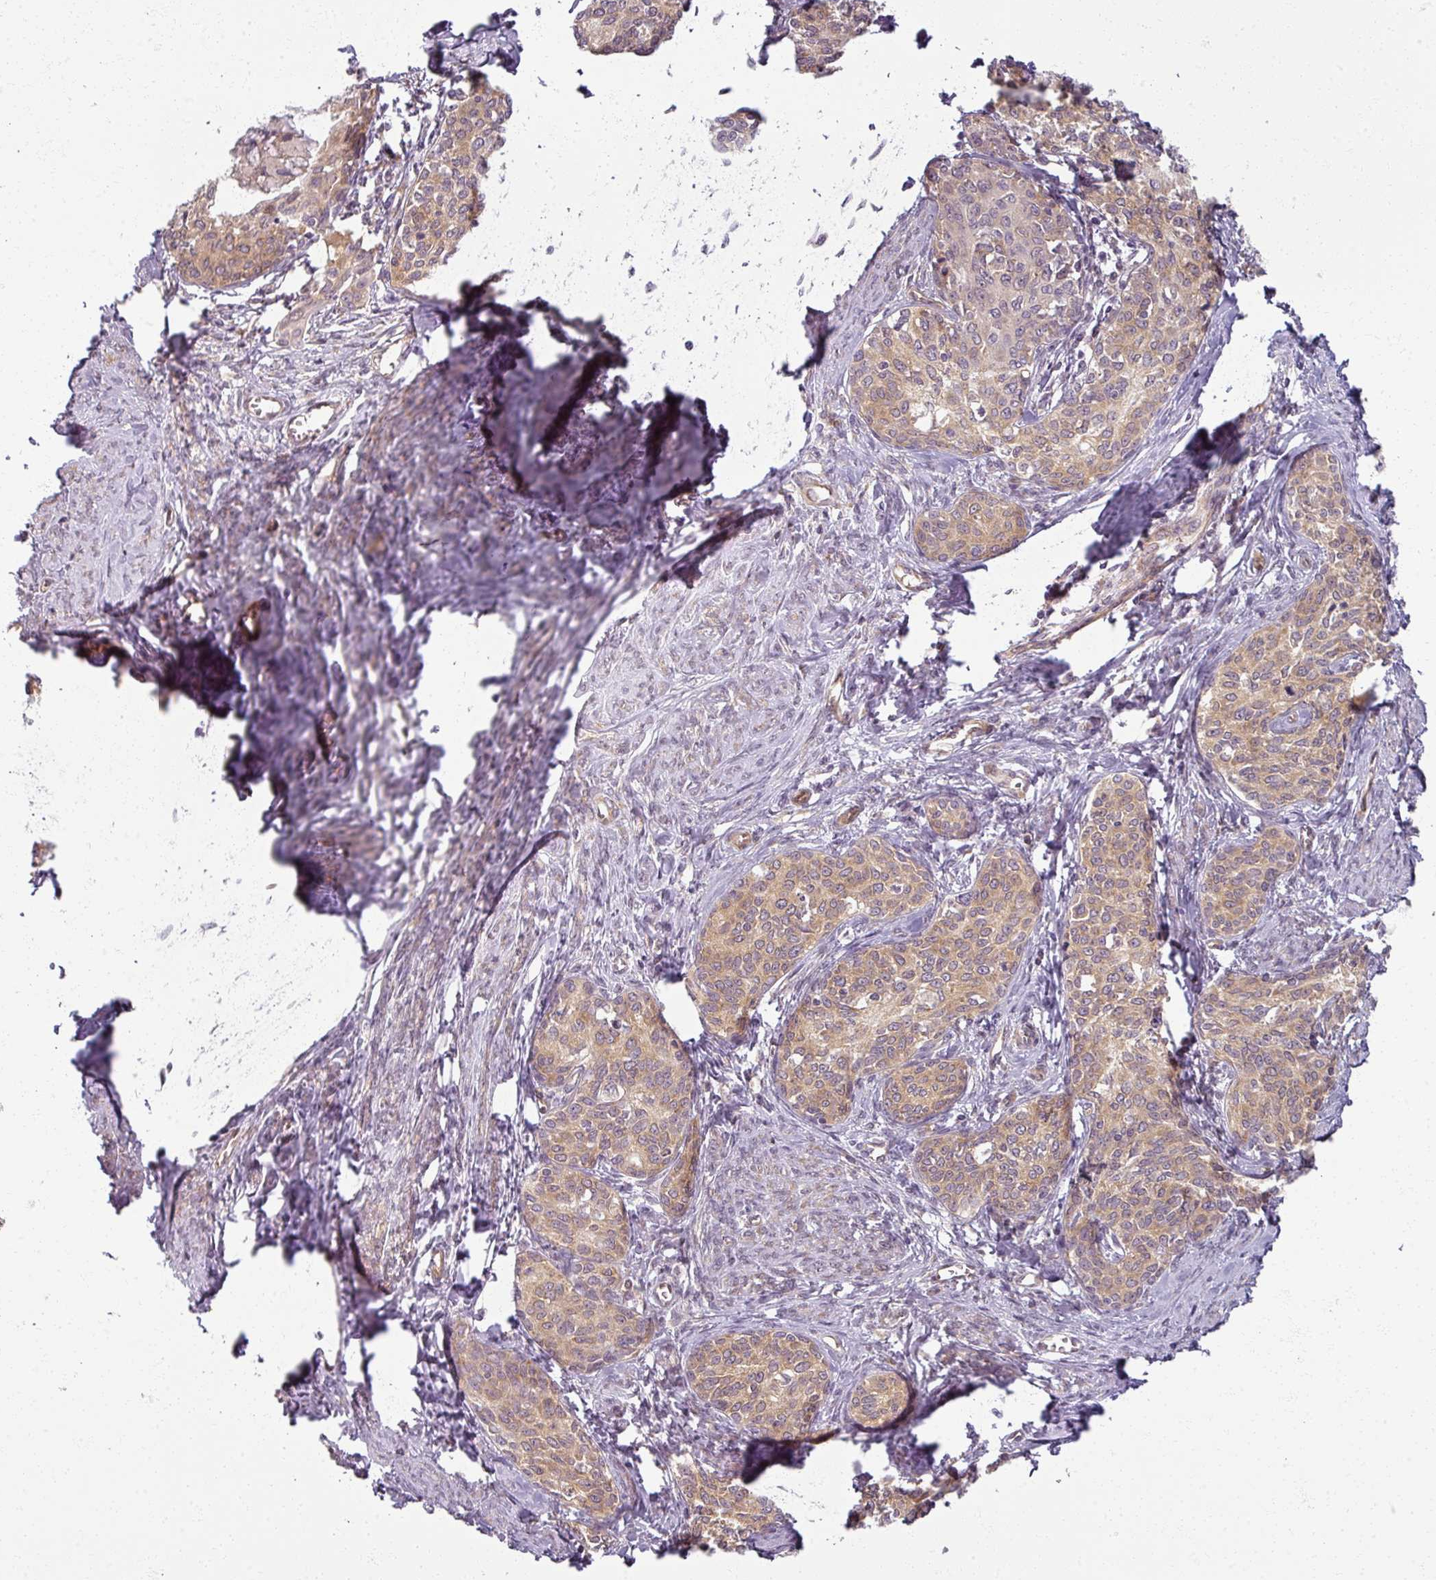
{"staining": {"intensity": "weak", "quantity": "25%-75%", "location": "cytoplasmic/membranous"}, "tissue": "cervical cancer", "cell_type": "Tumor cells", "image_type": "cancer", "snomed": [{"axis": "morphology", "description": "Squamous cell carcinoma, NOS"}, {"axis": "morphology", "description": "Adenocarcinoma, NOS"}, {"axis": "topography", "description": "Cervix"}], "caption": "Protein expression analysis of human cervical cancer (squamous cell carcinoma) reveals weak cytoplasmic/membranous staining in approximately 25%-75% of tumor cells.", "gene": "AGPAT4", "patient": {"sex": "female", "age": 52}}